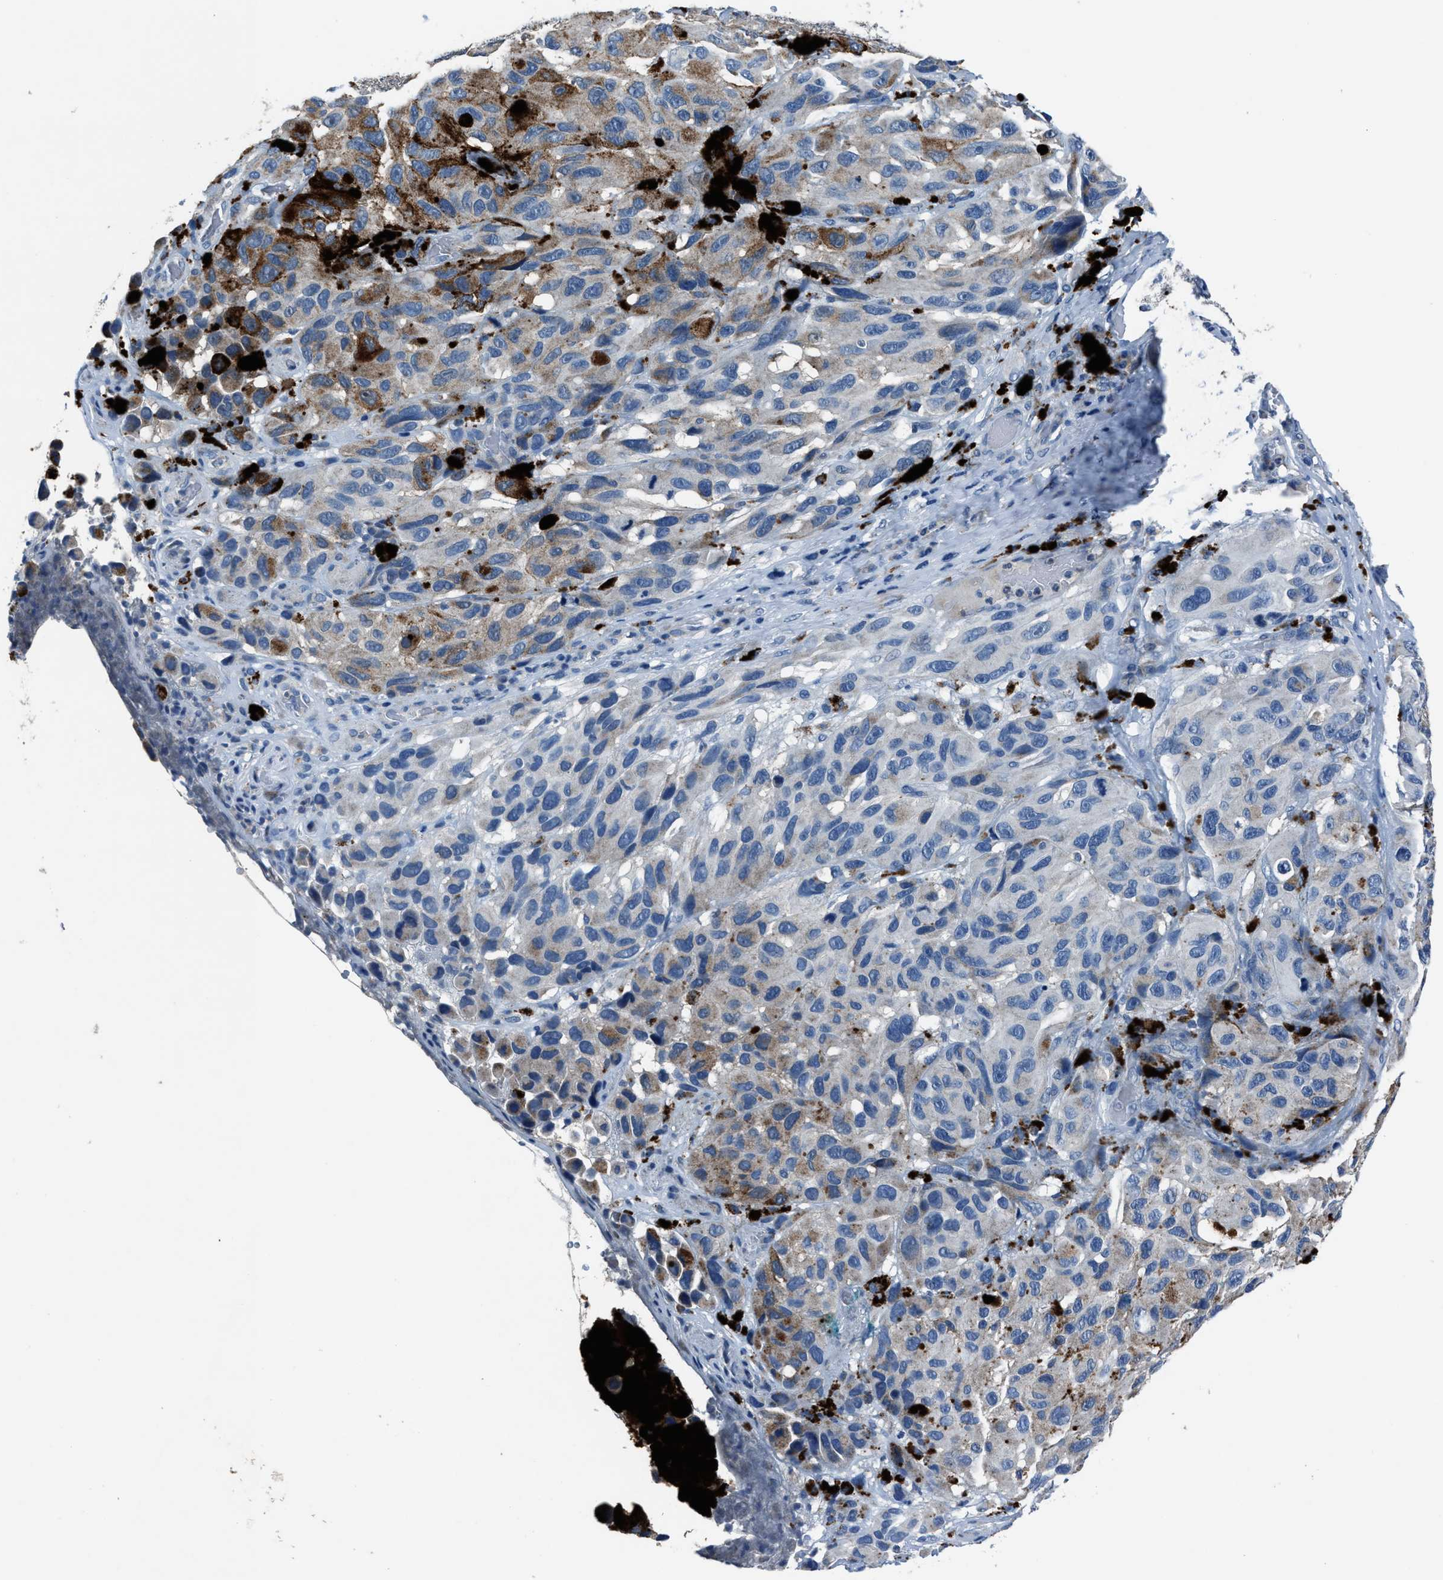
{"staining": {"intensity": "moderate", "quantity": "<25%", "location": "cytoplasmic/membranous"}, "tissue": "melanoma", "cell_type": "Tumor cells", "image_type": "cancer", "snomed": [{"axis": "morphology", "description": "Malignant melanoma, NOS"}, {"axis": "topography", "description": "Skin"}], "caption": "The histopathology image reveals immunohistochemical staining of melanoma. There is moderate cytoplasmic/membranous positivity is identified in approximately <25% of tumor cells. (Stains: DAB (3,3'-diaminobenzidine) in brown, nuclei in blue, Microscopy: brightfield microscopy at high magnification).", "gene": "ADAM2", "patient": {"sex": "female", "age": 73}}